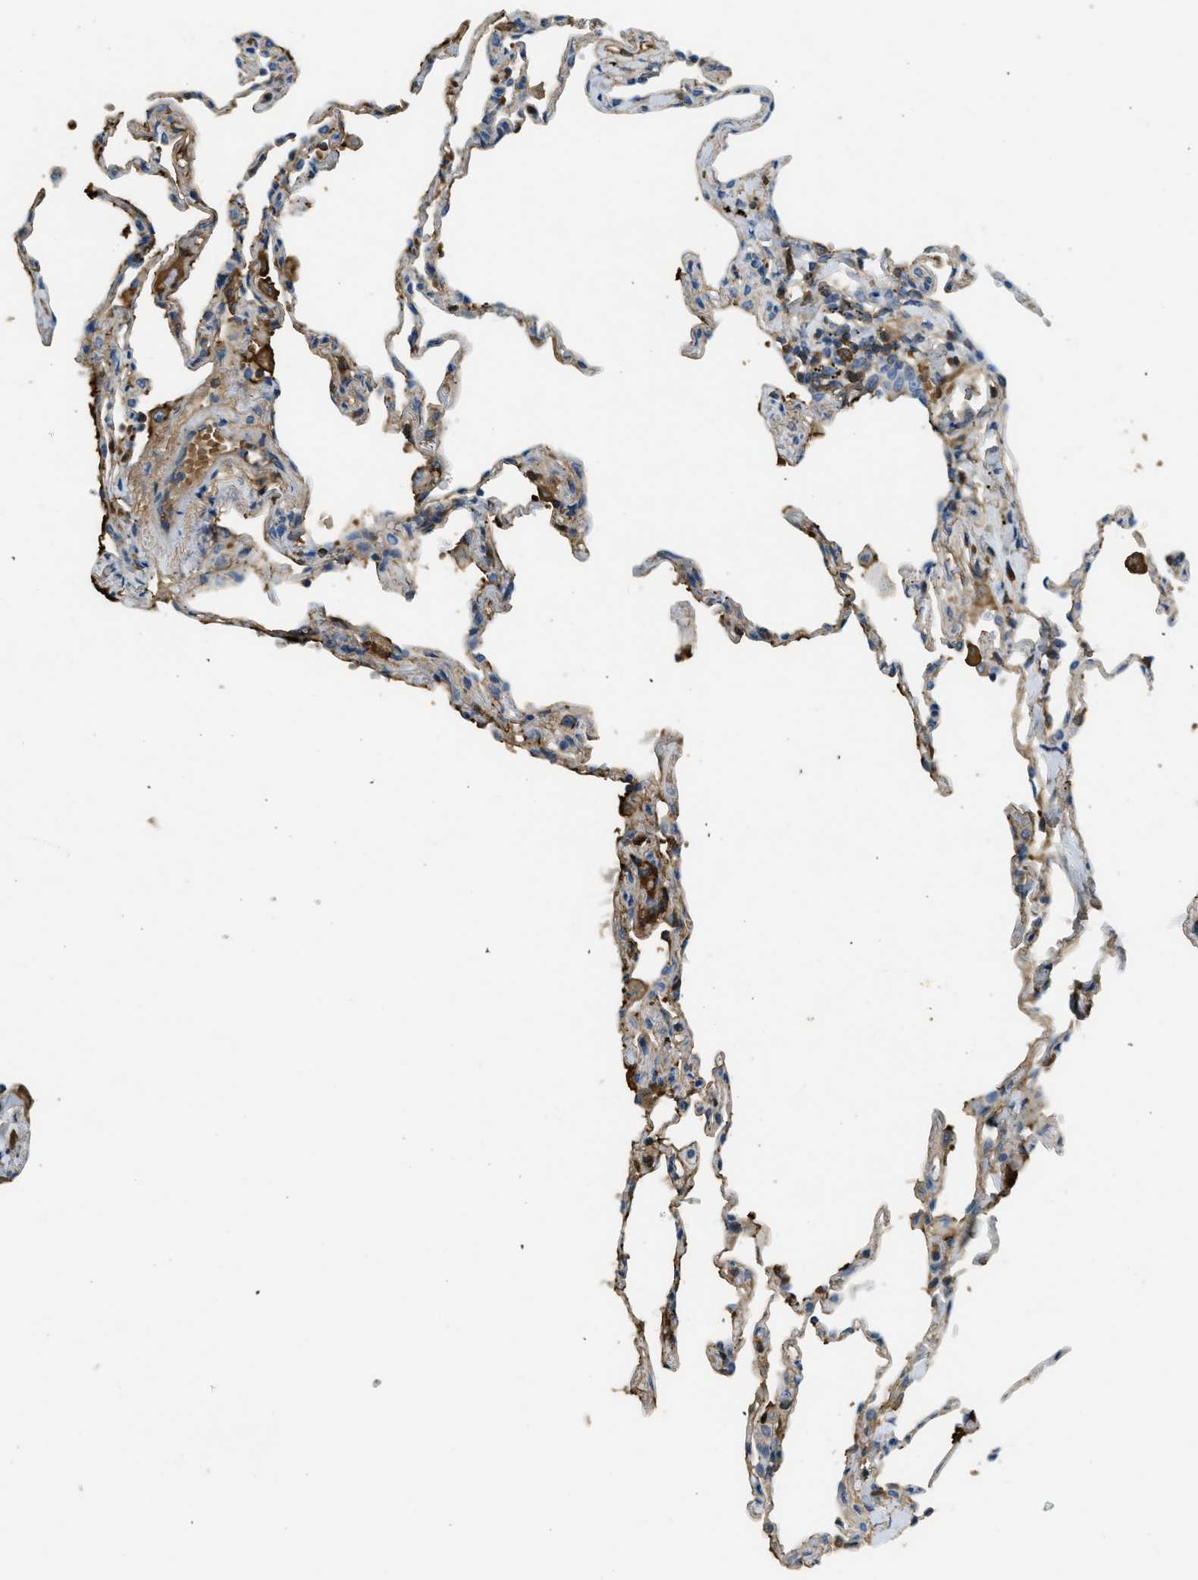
{"staining": {"intensity": "strong", "quantity": "<25%", "location": "cytoplasmic/membranous"}, "tissue": "lung", "cell_type": "Alveolar cells", "image_type": "normal", "snomed": [{"axis": "morphology", "description": "Normal tissue, NOS"}, {"axis": "topography", "description": "Lung"}], "caption": "Immunohistochemistry micrograph of normal human lung stained for a protein (brown), which reveals medium levels of strong cytoplasmic/membranous expression in approximately <25% of alveolar cells.", "gene": "PRTN3", "patient": {"sex": "male", "age": 59}}